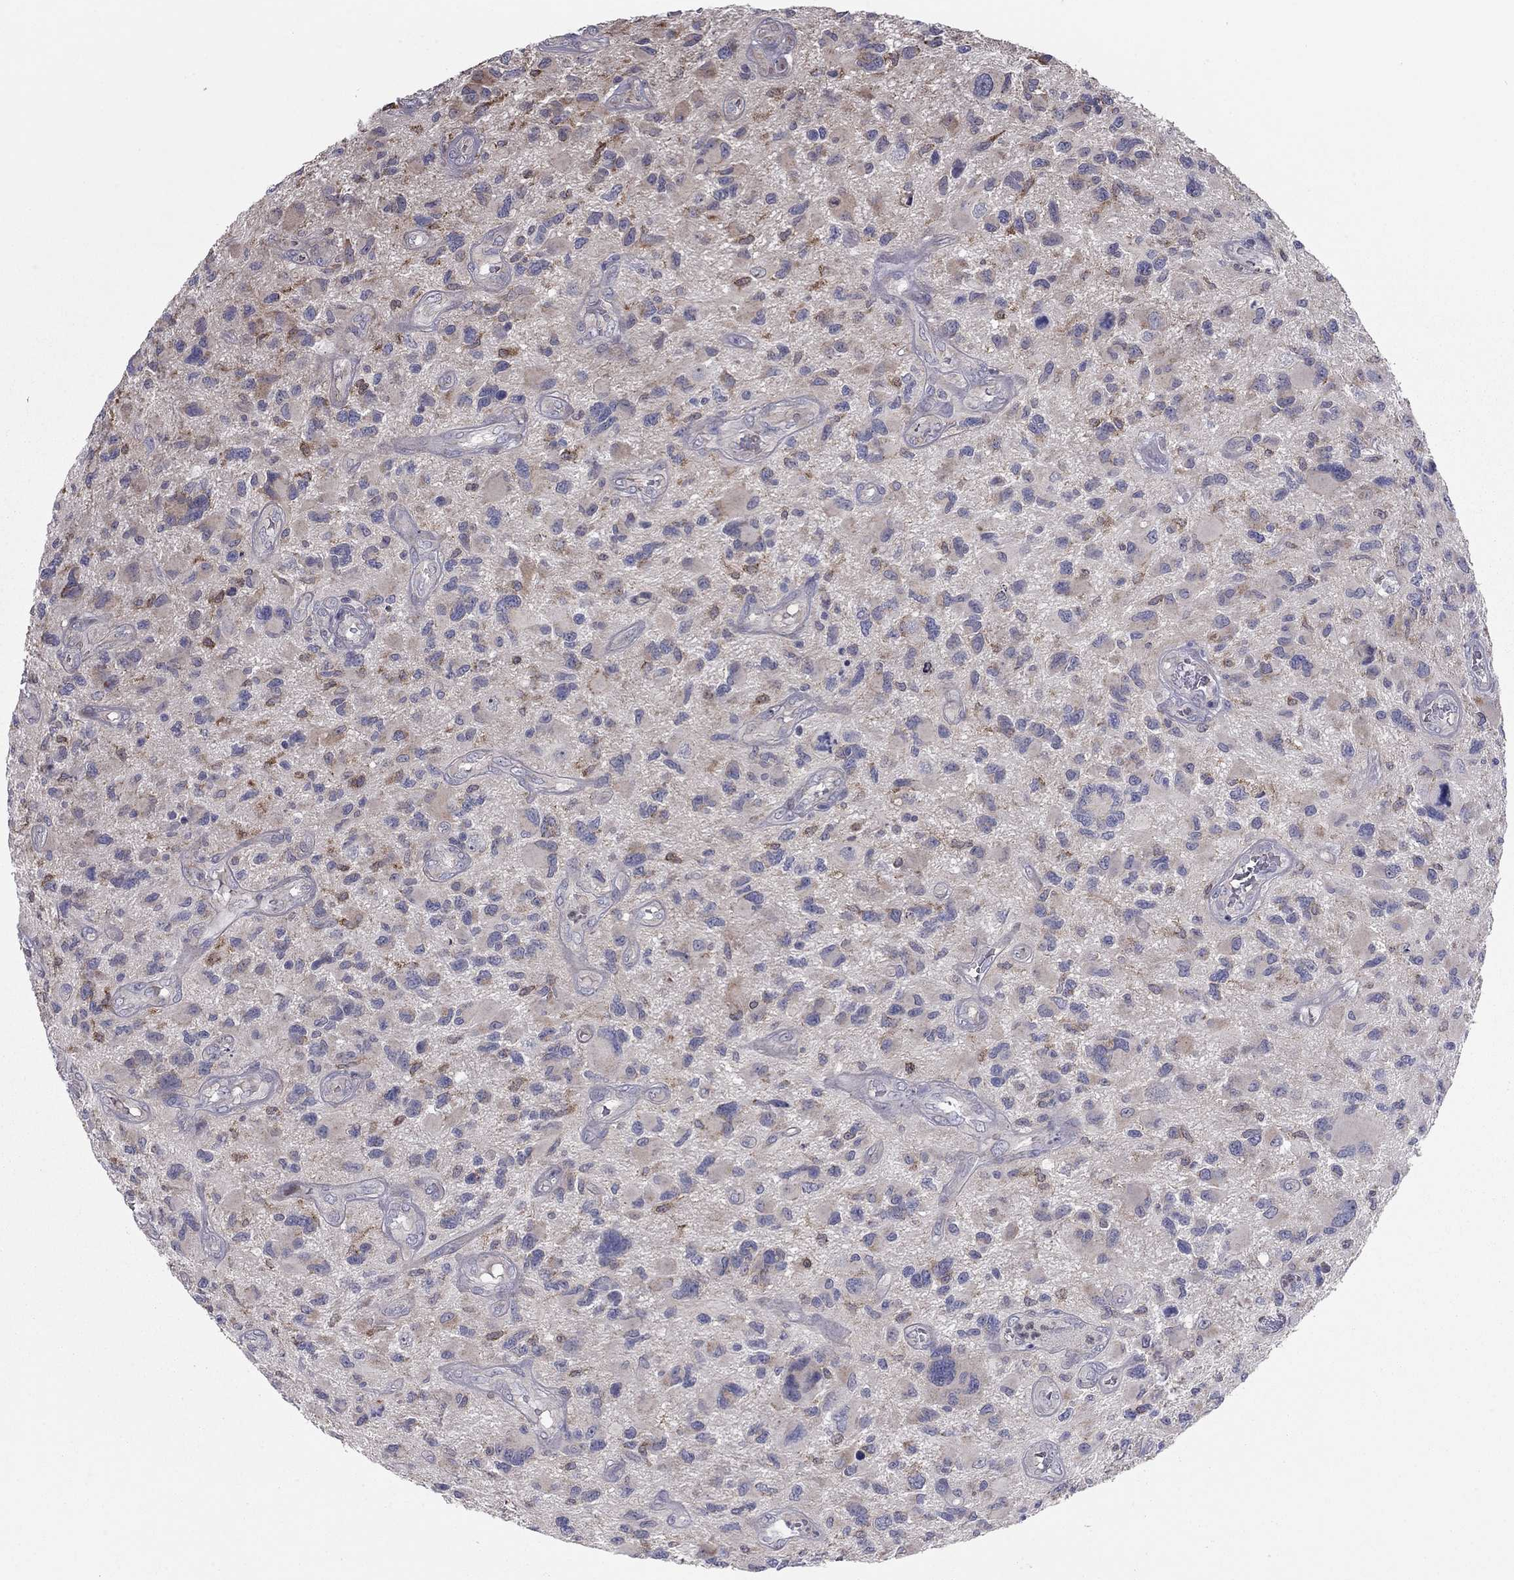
{"staining": {"intensity": "moderate", "quantity": "<25%", "location": "cytoplasmic/membranous"}, "tissue": "glioma", "cell_type": "Tumor cells", "image_type": "cancer", "snomed": [{"axis": "morphology", "description": "Glioma, malignant, NOS"}, {"axis": "morphology", "description": "Glioma, malignant, High grade"}, {"axis": "topography", "description": "Brain"}], "caption": "Immunohistochemical staining of glioma displays low levels of moderate cytoplasmic/membranous protein expression in about <25% of tumor cells.", "gene": "DUSP7", "patient": {"sex": "female", "age": 71}}